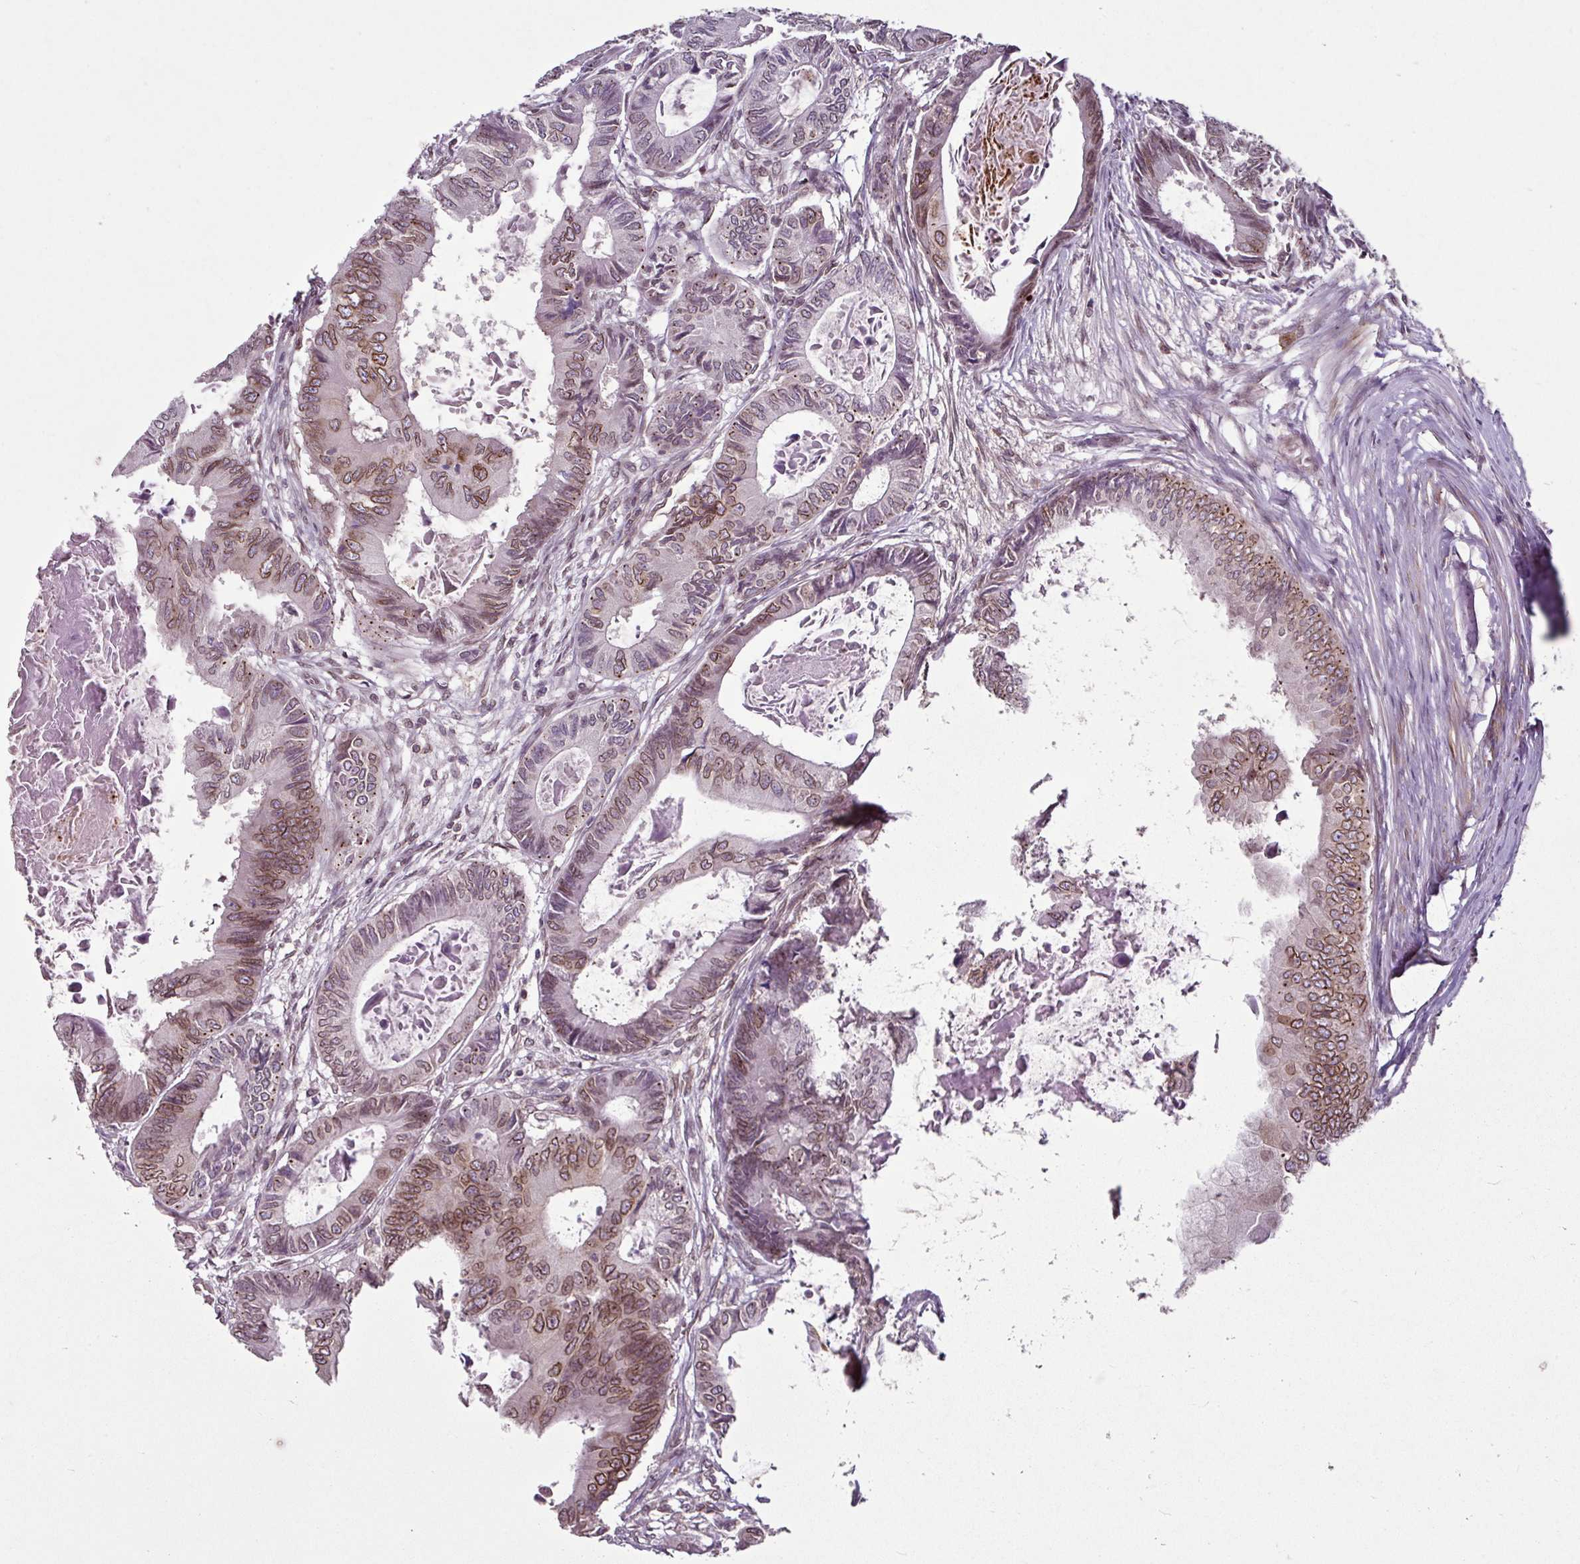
{"staining": {"intensity": "moderate", "quantity": "25%-75%", "location": "cytoplasmic/membranous,nuclear"}, "tissue": "colorectal cancer", "cell_type": "Tumor cells", "image_type": "cancer", "snomed": [{"axis": "morphology", "description": "Adenocarcinoma, NOS"}, {"axis": "topography", "description": "Colon"}], "caption": "DAB (3,3'-diaminobenzidine) immunohistochemical staining of human colorectal adenocarcinoma shows moderate cytoplasmic/membranous and nuclear protein positivity in about 25%-75% of tumor cells.", "gene": "RANGAP1", "patient": {"sex": "male", "age": 85}}